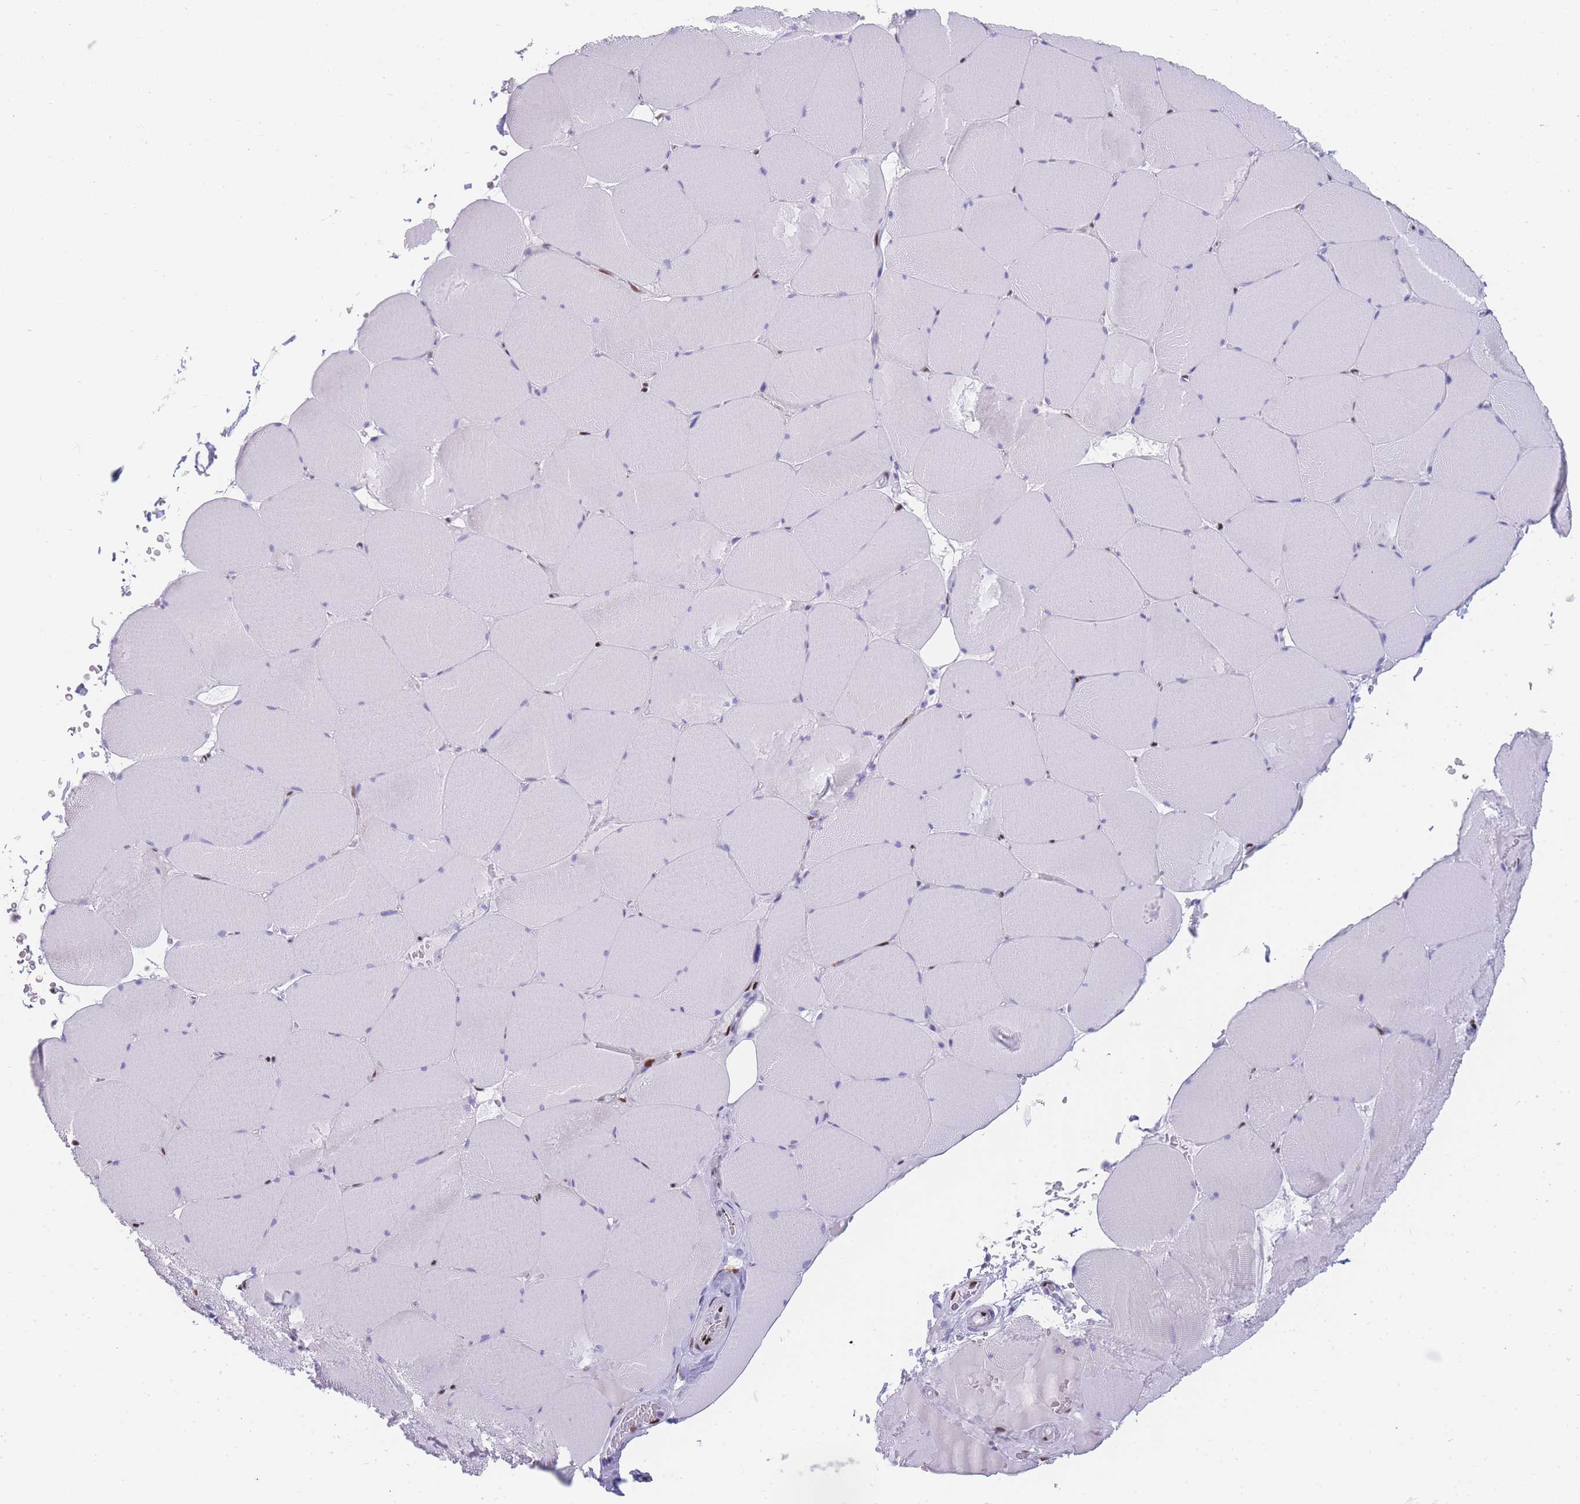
{"staining": {"intensity": "negative", "quantity": "none", "location": "none"}, "tissue": "skeletal muscle", "cell_type": "Myocytes", "image_type": "normal", "snomed": [{"axis": "morphology", "description": "Normal tissue, NOS"}, {"axis": "topography", "description": "Skeletal muscle"}, {"axis": "topography", "description": "Head-Neck"}], "caption": "High power microscopy micrograph of an IHC photomicrograph of normal skeletal muscle, revealing no significant positivity in myocytes.", "gene": "PSMB5", "patient": {"sex": "male", "age": 66}}